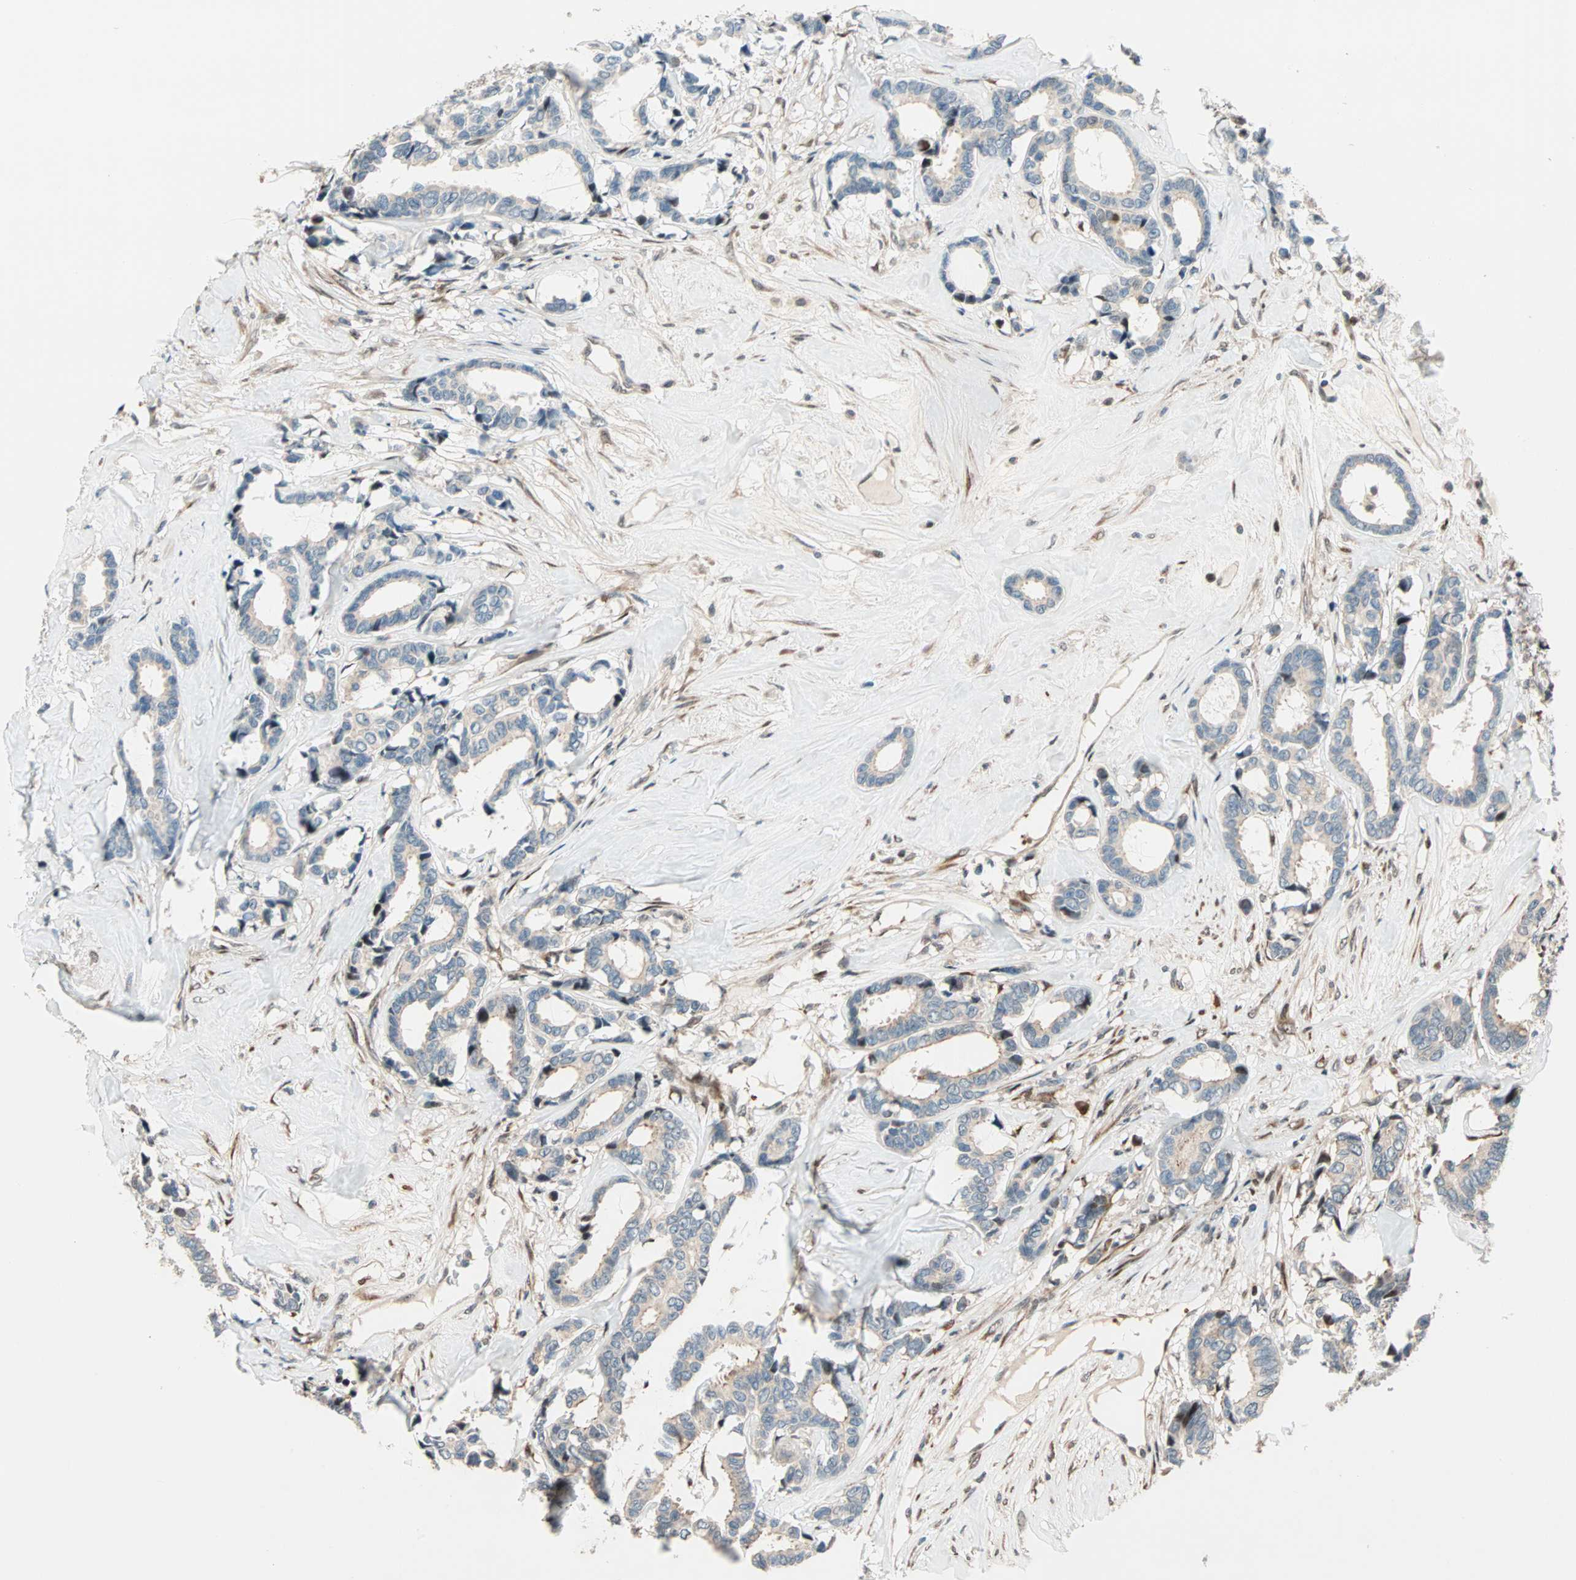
{"staining": {"intensity": "weak", "quantity": ">75%", "location": "cytoplasmic/membranous"}, "tissue": "breast cancer", "cell_type": "Tumor cells", "image_type": "cancer", "snomed": [{"axis": "morphology", "description": "Duct carcinoma"}, {"axis": "topography", "description": "Breast"}], "caption": "Protein expression analysis of human invasive ductal carcinoma (breast) reveals weak cytoplasmic/membranous expression in approximately >75% of tumor cells.", "gene": "HECW1", "patient": {"sex": "female", "age": 87}}